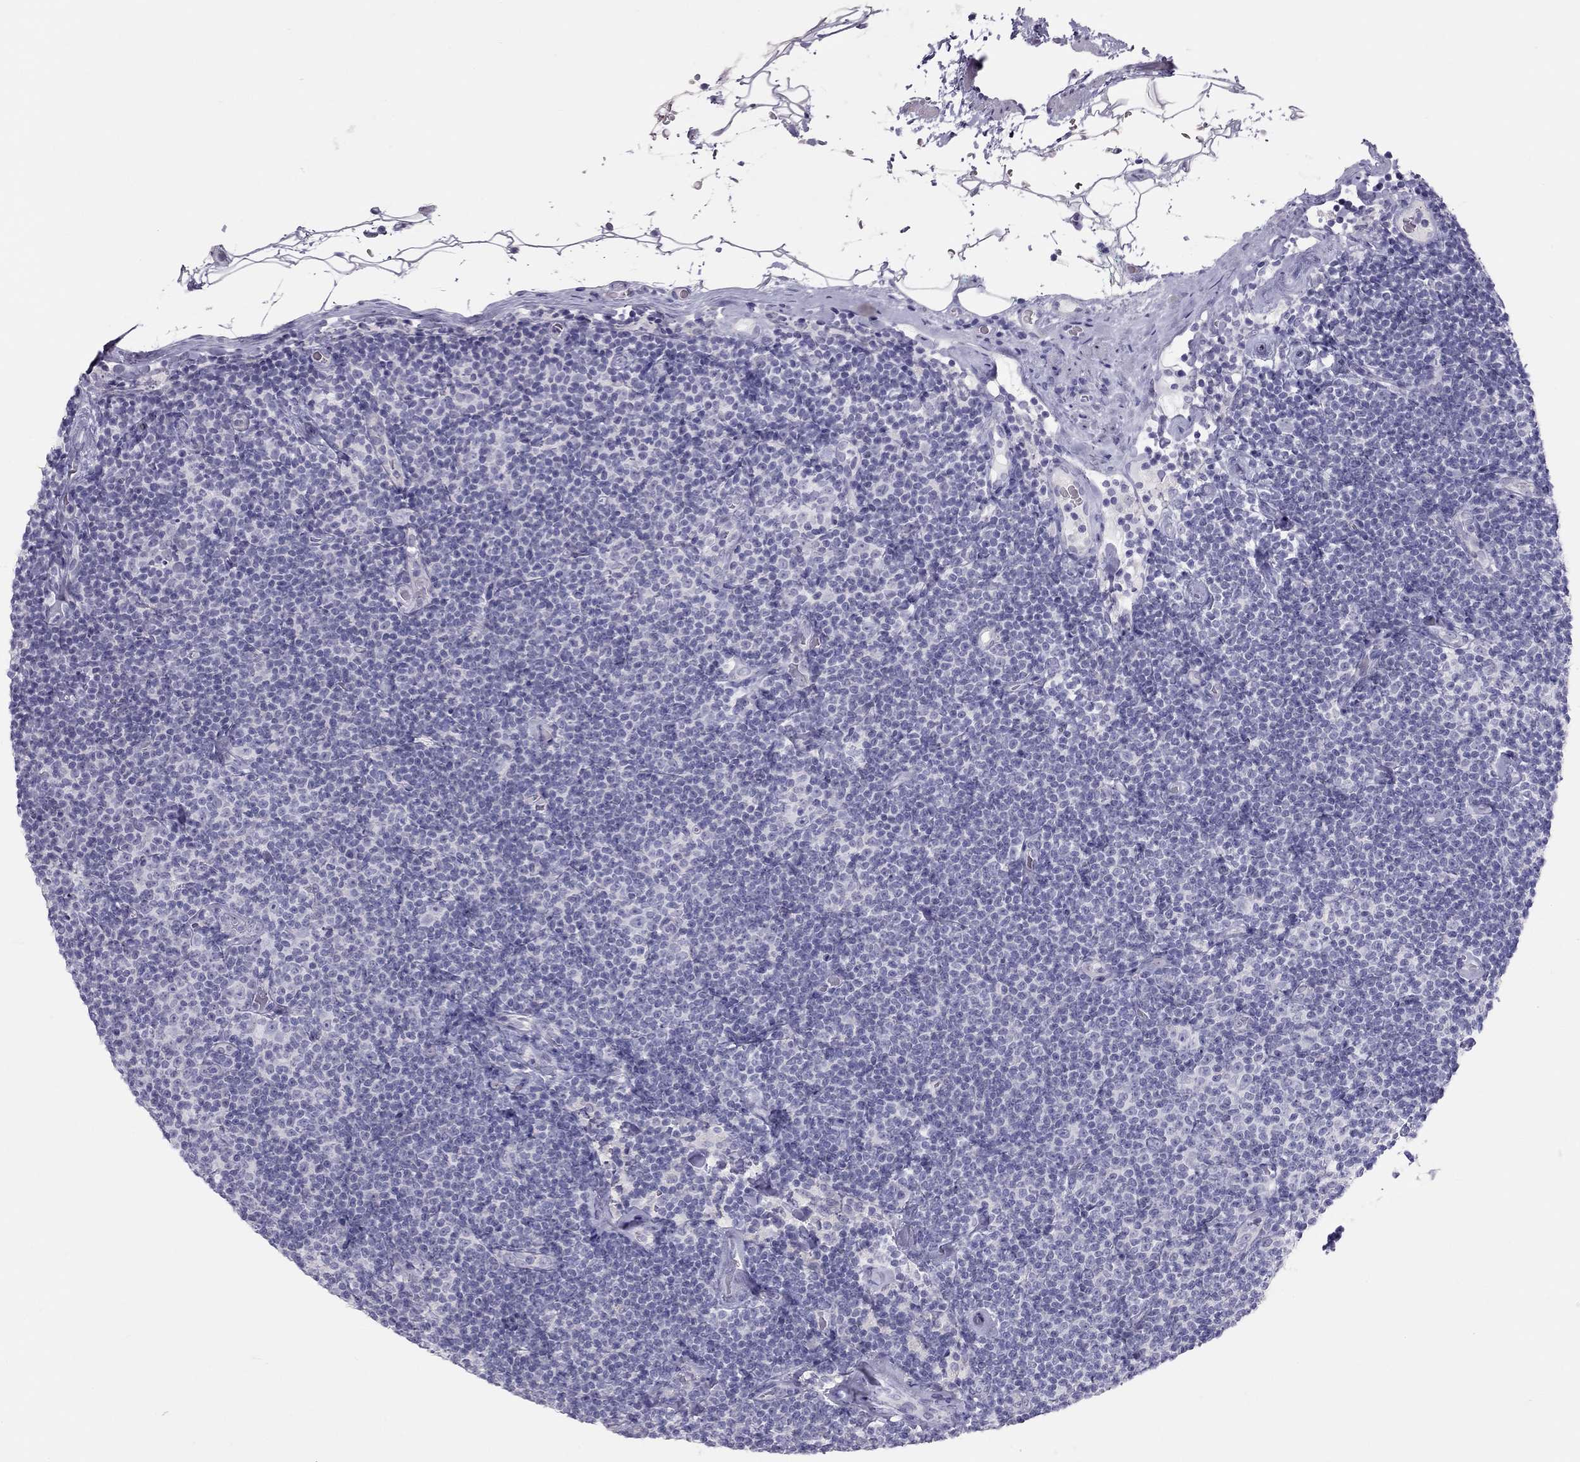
{"staining": {"intensity": "negative", "quantity": "none", "location": "none"}, "tissue": "lymphoma", "cell_type": "Tumor cells", "image_type": "cancer", "snomed": [{"axis": "morphology", "description": "Malignant lymphoma, non-Hodgkin's type, Low grade"}, {"axis": "topography", "description": "Lymph node"}], "caption": "Malignant lymphoma, non-Hodgkin's type (low-grade) stained for a protein using IHC displays no staining tumor cells.", "gene": "SPATA12", "patient": {"sex": "male", "age": 81}}